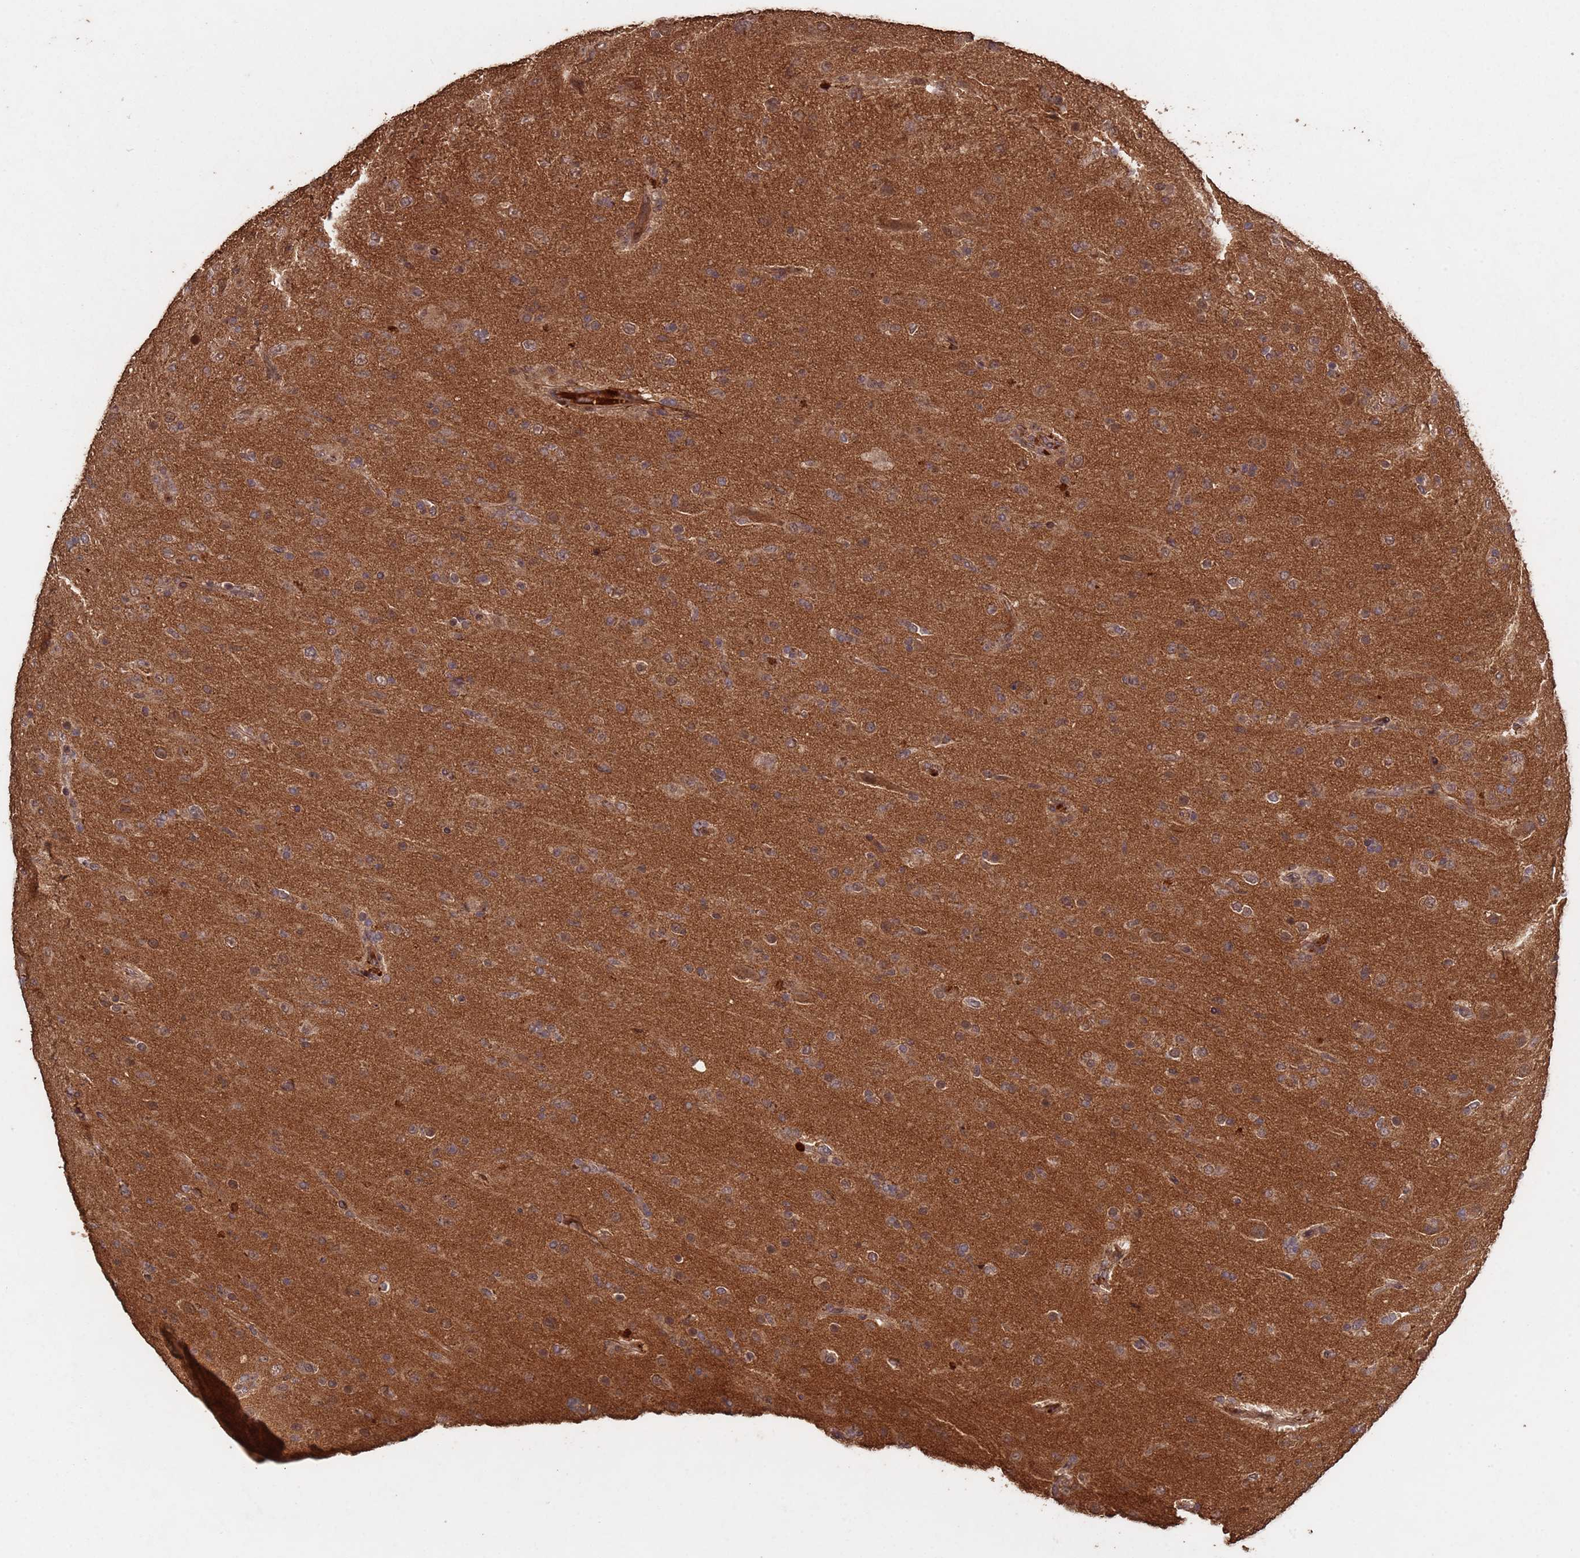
{"staining": {"intensity": "weak", "quantity": "<25%", "location": "nuclear"}, "tissue": "glioma", "cell_type": "Tumor cells", "image_type": "cancer", "snomed": [{"axis": "morphology", "description": "Glioma, malignant, Low grade"}, {"axis": "topography", "description": "Brain"}], "caption": "Histopathology image shows no protein staining in tumor cells of glioma tissue. (DAB immunohistochemistry (IHC) visualized using brightfield microscopy, high magnification).", "gene": "FRAT1", "patient": {"sex": "male", "age": 65}}